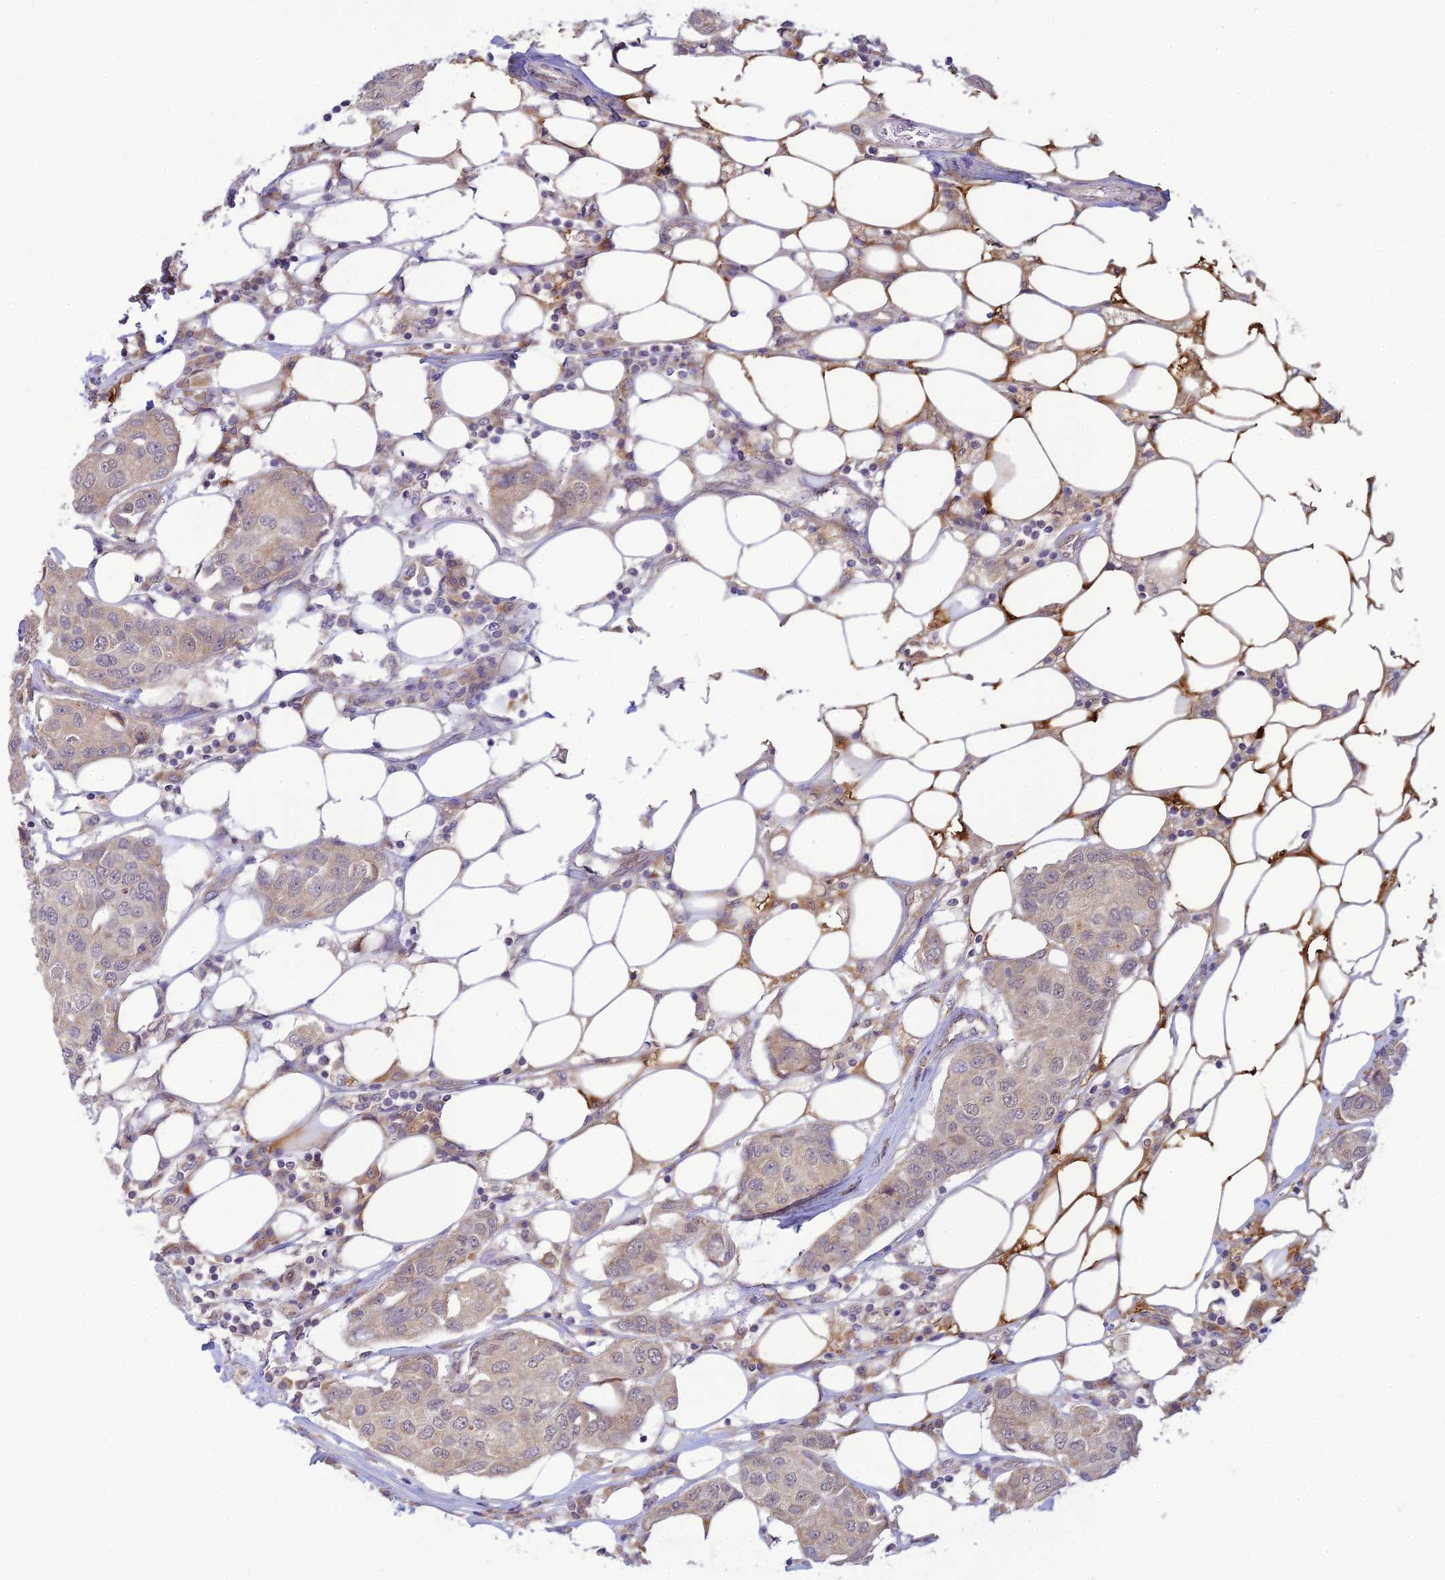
{"staining": {"intensity": "negative", "quantity": "none", "location": "none"}, "tissue": "breast cancer", "cell_type": "Tumor cells", "image_type": "cancer", "snomed": [{"axis": "morphology", "description": "Duct carcinoma"}, {"axis": "topography", "description": "Breast"}], "caption": "The immunohistochemistry histopathology image has no significant positivity in tumor cells of breast intraductal carcinoma tissue. (DAB IHC with hematoxylin counter stain).", "gene": "SKIC8", "patient": {"sex": "female", "age": 80}}